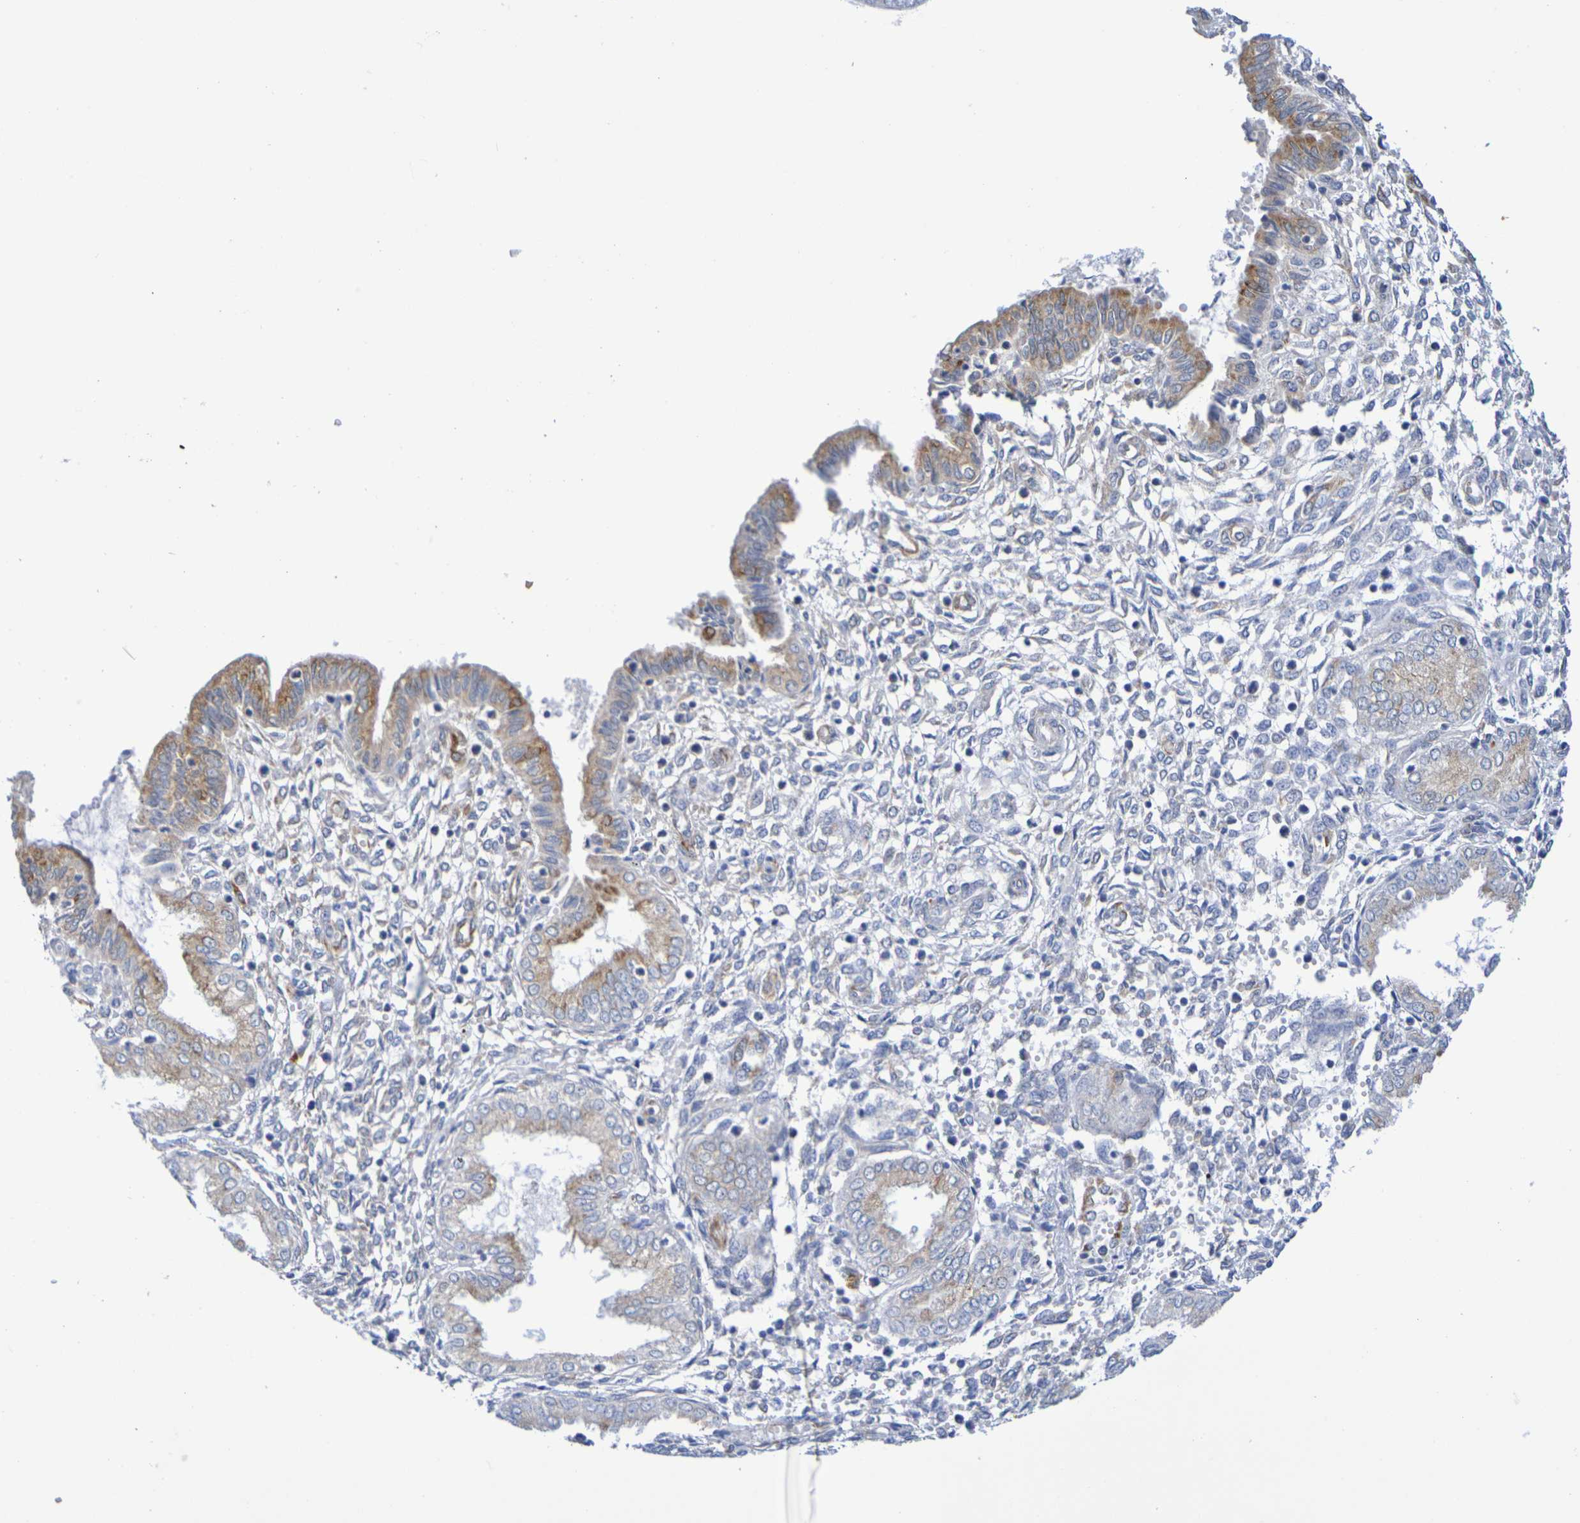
{"staining": {"intensity": "negative", "quantity": "none", "location": "none"}, "tissue": "endometrium", "cell_type": "Cells in endometrial stroma", "image_type": "normal", "snomed": [{"axis": "morphology", "description": "Normal tissue, NOS"}, {"axis": "topography", "description": "Endometrium"}], "caption": "Normal endometrium was stained to show a protein in brown. There is no significant staining in cells in endometrial stroma. The staining was performed using DAB (3,3'-diaminobenzidine) to visualize the protein expression in brown, while the nuclei were stained in blue with hematoxylin (Magnification: 20x).", "gene": "TMCC3", "patient": {"sex": "female", "age": 33}}